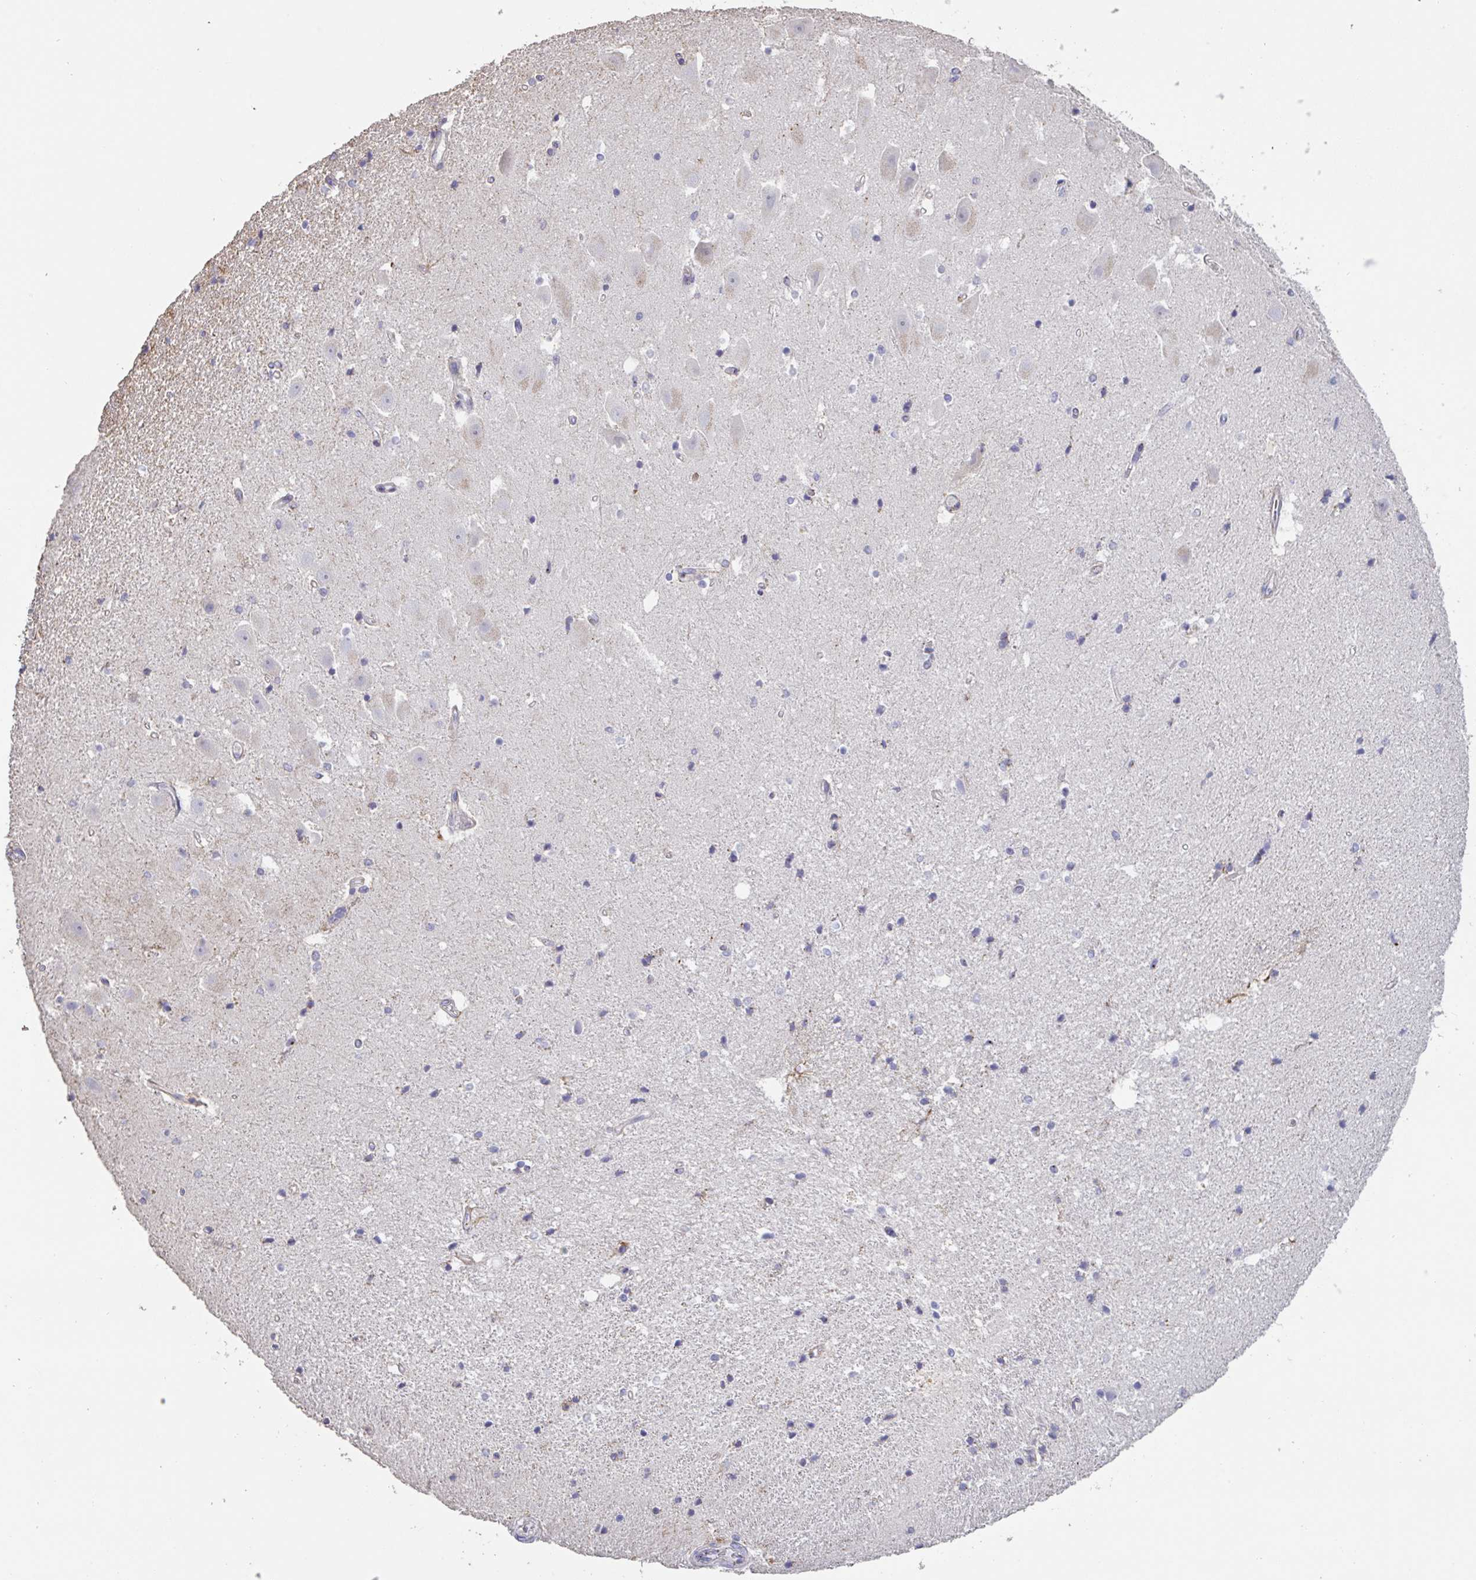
{"staining": {"intensity": "negative", "quantity": "none", "location": "none"}, "tissue": "hippocampus", "cell_type": "Glial cells", "image_type": "normal", "snomed": [{"axis": "morphology", "description": "Normal tissue, NOS"}, {"axis": "topography", "description": "Hippocampus"}], "caption": "Immunohistochemical staining of normal human hippocampus shows no significant expression in glial cells.", "gene": "CHMP5", "patient": {"sex": "male", "age": 63}}